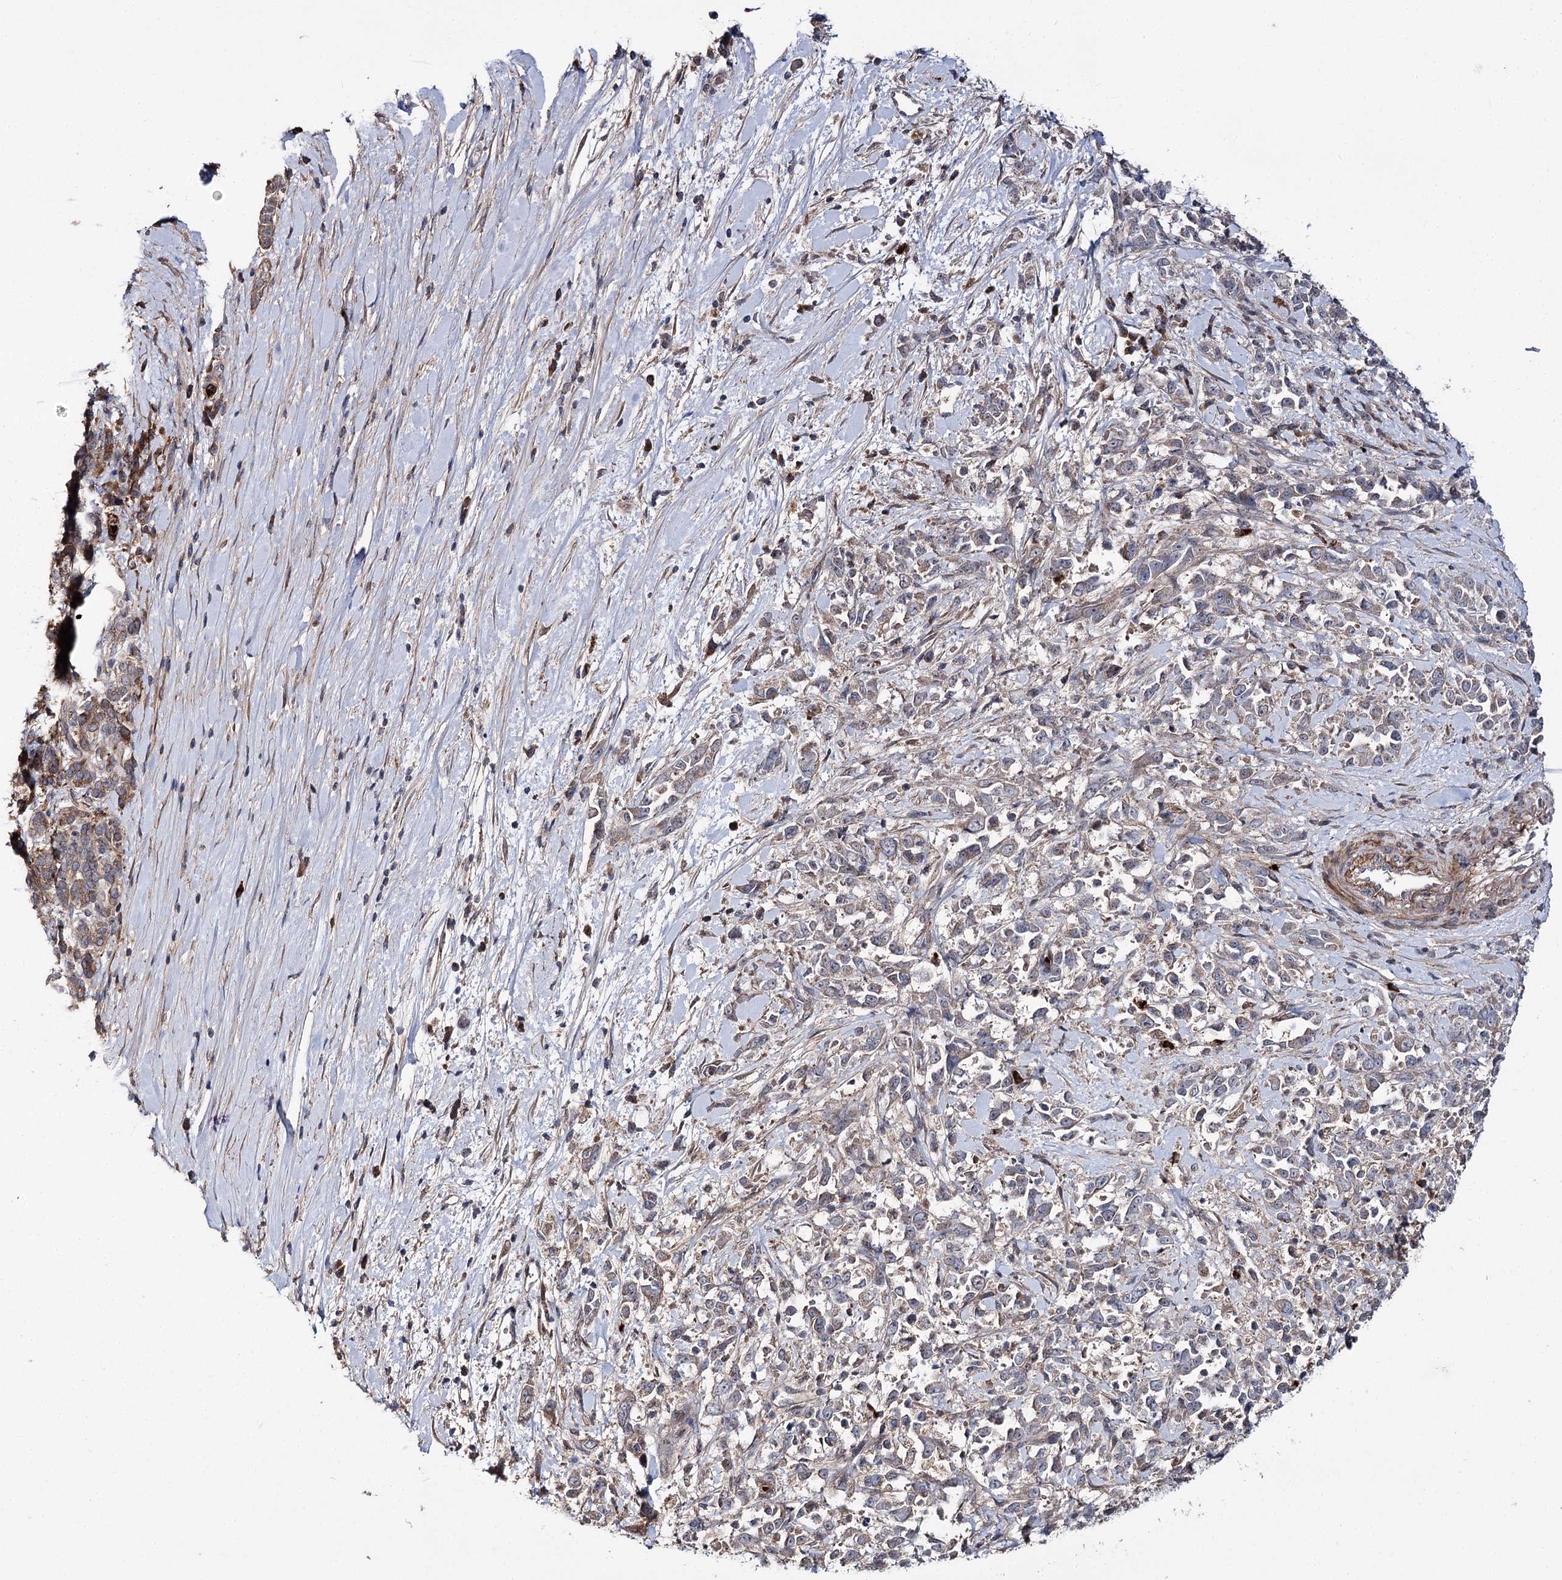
{"staining": {"intensity": "negative", "quantity": "none", "location": "none"}, "tissue": "pancreatic cancer", "cell_type": "Tumor cells", "image_type": "cancer", "snomed": [{"axis": "morphology", "description": "Normal tissue, NOS"}, {"axis": "morphology", "description": "Adenocarcinoma, NOS"}, {"axis": "topography", "description": "Pancreas"}], "caption": "A photomicrograph of human pancreatic adenocarcinoma is negative for staining in tumor cells. (Immunohistochemistry, brightfield microscopy, high magnification).", "gene": "MINDY3", "patient": {"sex": "female", "age": 64}}